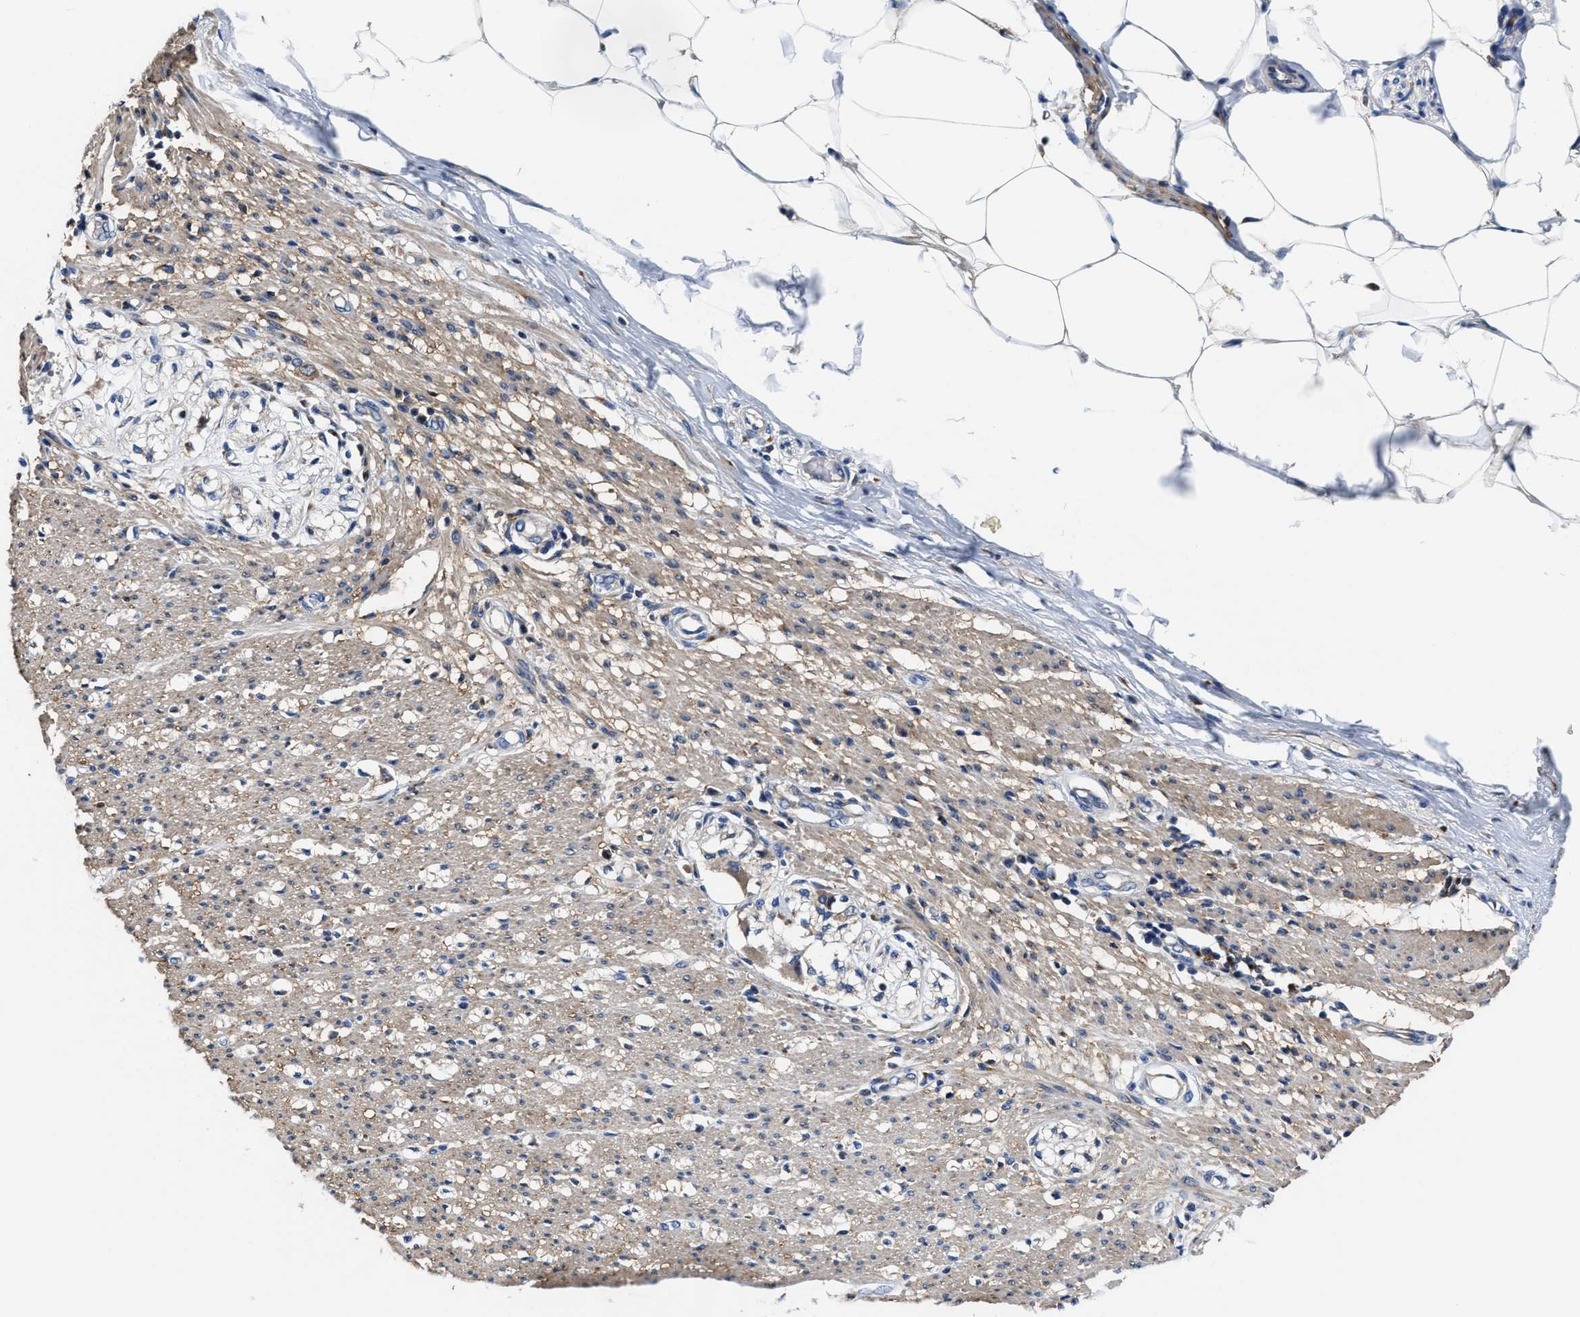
{"staining": {"intensity": "moderate", "quantity": "25%-75%", "location": "cytoplasmic/membranous"}, "tissue": "smooth muscle", "cell_type": "Smooth muscle cells", "image_type": "normal", "snomed": [{"axis": "morphology", "description": "Normal tissue, NOS"}, {"axis": "morphology", "description": "Adenocarcinoma, NOS"}, {"axis": "topography", "description": "Colon"}, {"axis": "topography", "description": "Peripheral nerve tissue"}], "caption": "Immunohistochemistry (IHC) histopathology image of benign smooth muscle: human smooth muscle stained using immunohistochemistry (IHC) exhibits medium levels of moderate protein expression localized specifically in the cytoplasmic/membranous of smooth muscle cells, appearing as a cytoplasmic/membranous brown color.", "gene": "TMEM30A", "patient": {"sex": "male", "age": 14}}